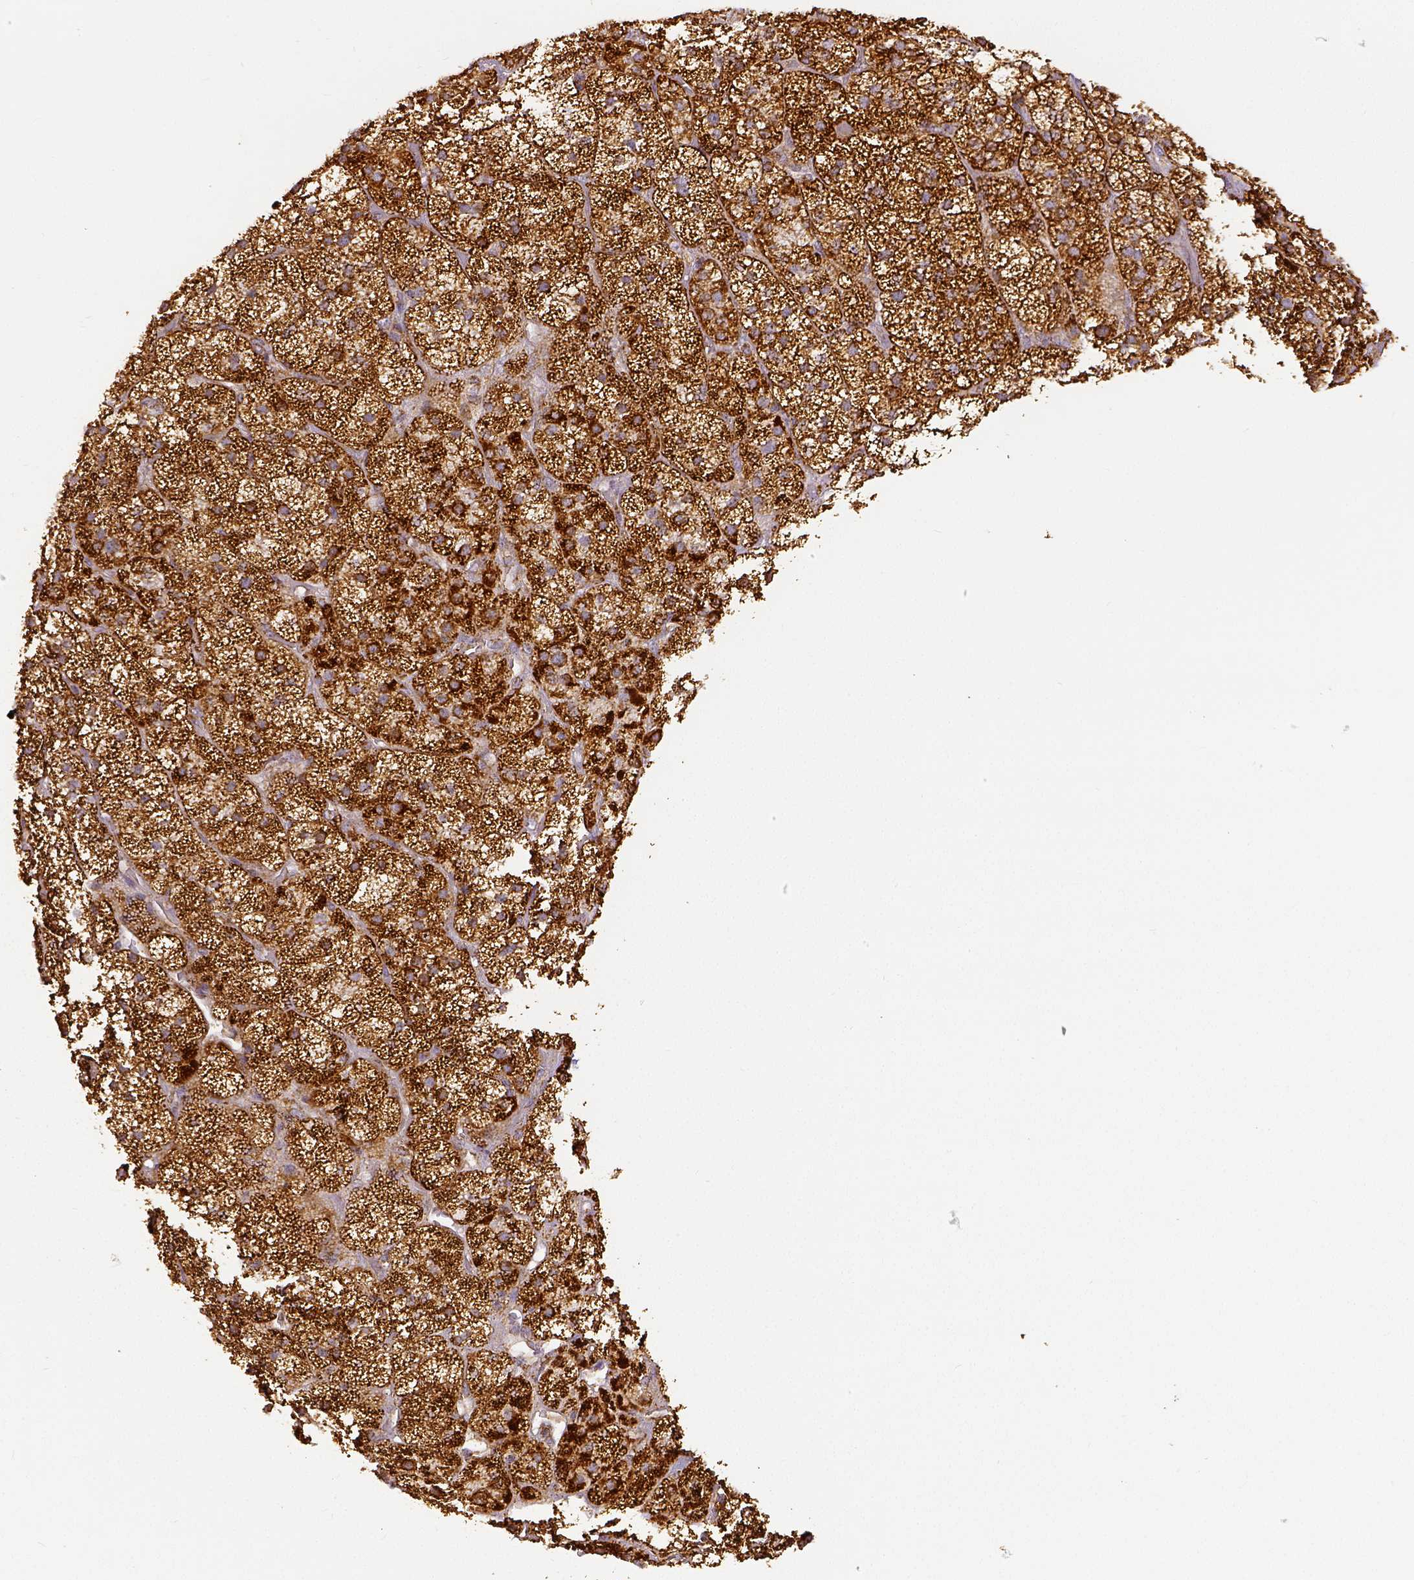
{"staining": {"intensity": "strong", "quantity": ">75%", "location": "cytoplasmic/membranous"}, "tissue": "adrenal gland", "cell_type": "Glandular cells", "image_type": "normal", "snomed": [{"axis": "morphology", "description": "Normal tissue, NOS"}, {"axis": "topography", "description": "Adrenal gland"}], "caption": "High-magnification brightfield microscopy of normal adrenal gland stained with DAB (3,3'-diaminobenzidine) (brown) and counterstained with hematoxylin (blue). glandular cells exhibit strong cytoplasmic/membranous staining is seen in about>75% of cells. The staining was performed using DAB (3,3'-diaminobenzidine) to visualize the protein expression in brown, while the nuclei were stained in blue with hematoxylin (Magnification: 20x).", "gene": "SDHB", "patient": {"sex": "male", "age": 57}}